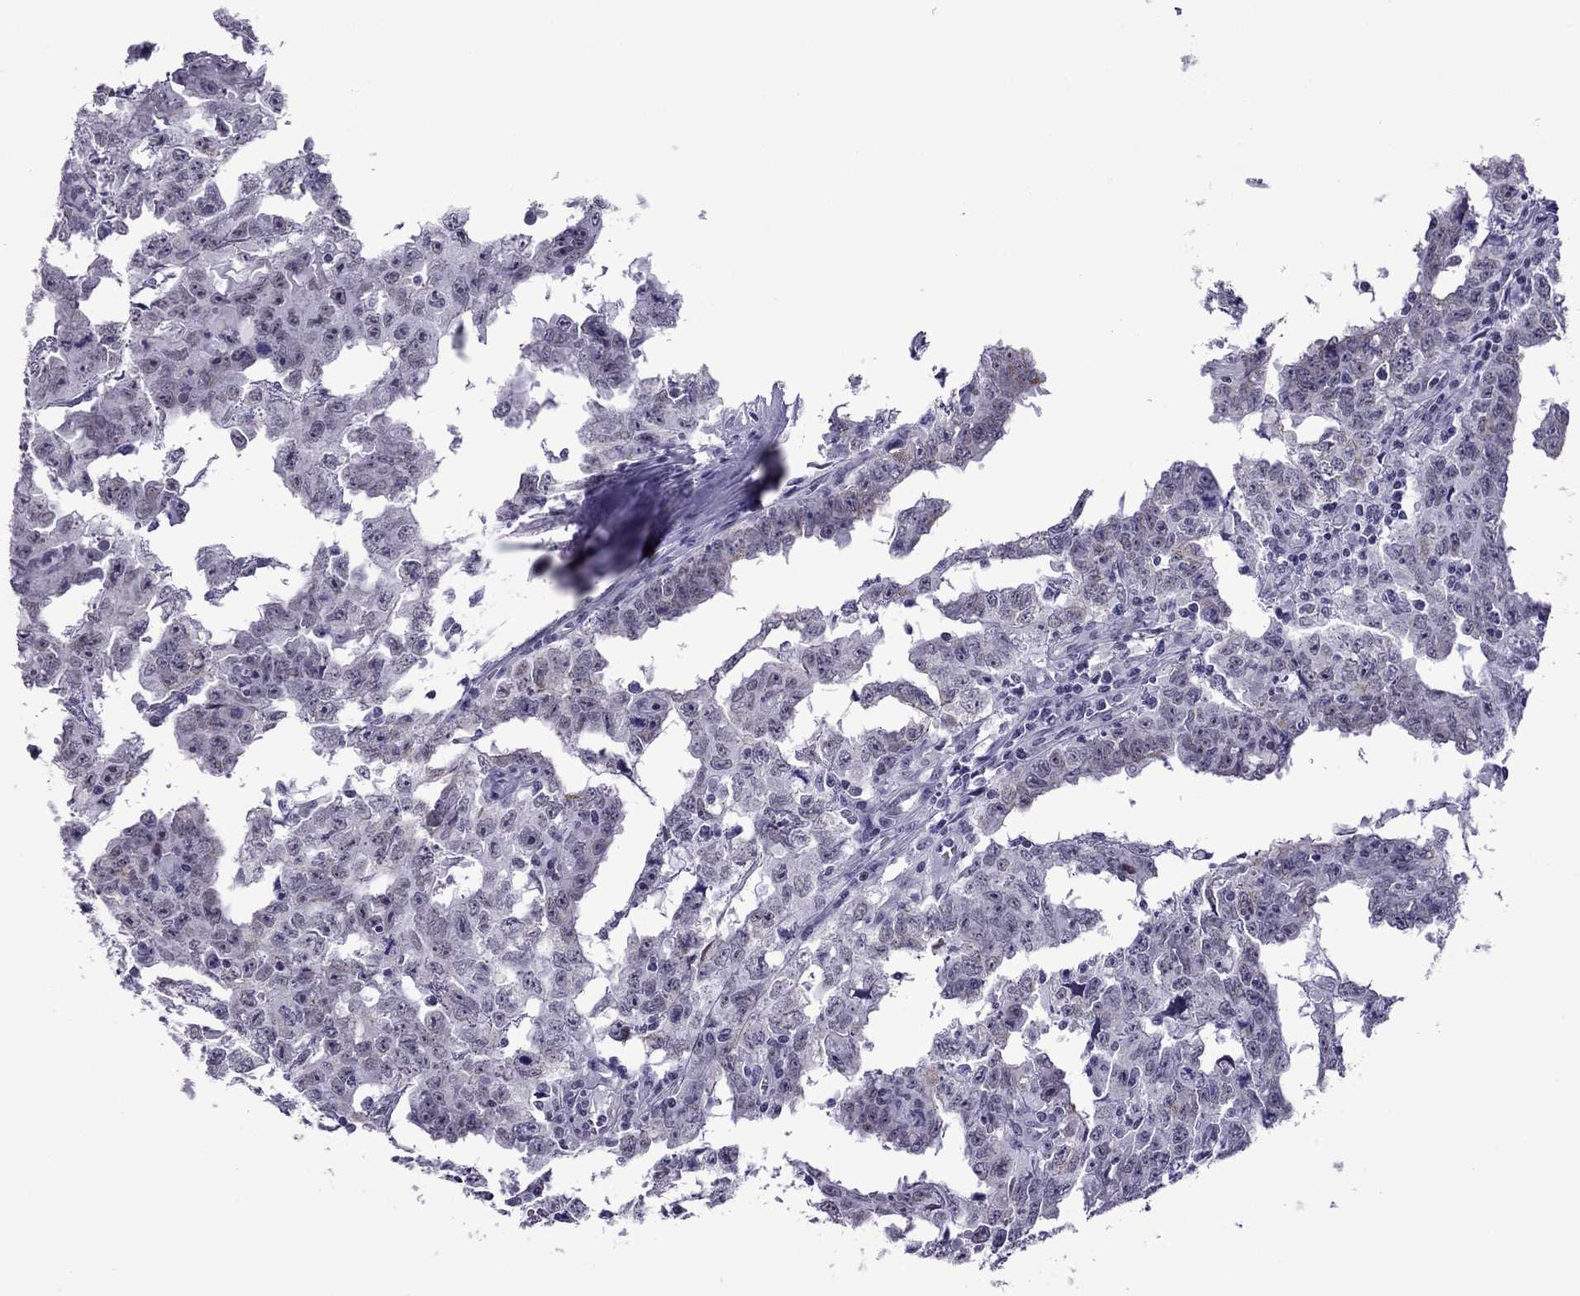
{"staining": {"intensity": "negative", "quantity": "none", "location": "none"}, "tissue": "testis cancer", "cell_type": "Tumor cells", "image_type": "cancer", "snomed": [{"axis": "morphology", "description": "Carcinoma, Embryonal, NOS"}, {"axis": "topography", "description": "Testis"}], "caption": "Image shows no protein positivity in tumor cells of embryonal carcinoma (testis) tissue.", "gene": "ZNF646", "patient": {"sex": "male", "age": 22}}